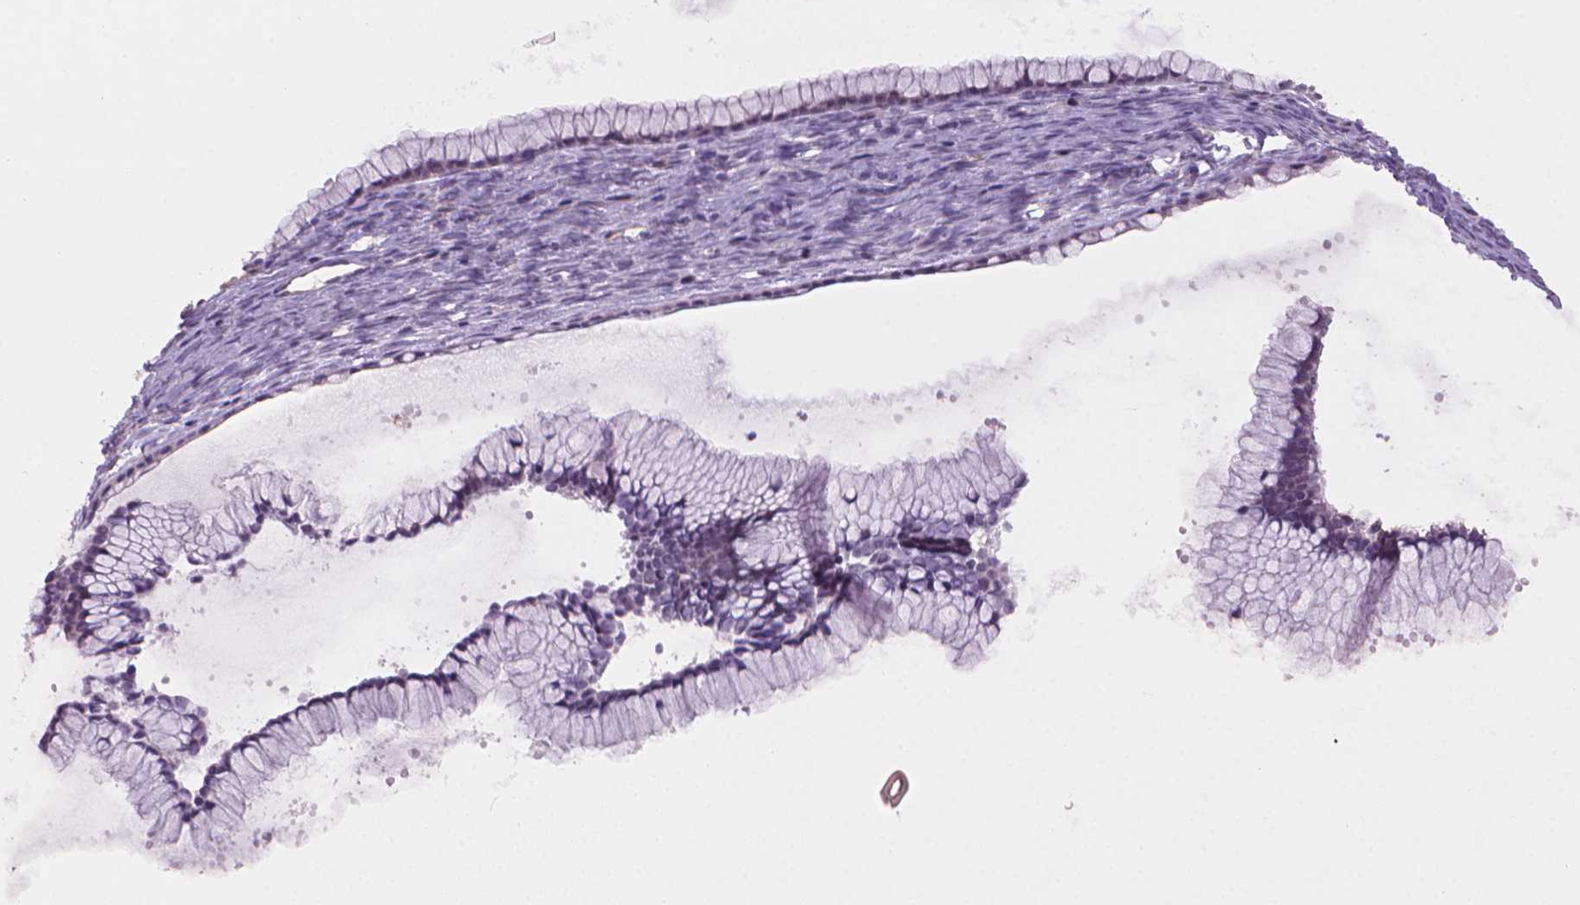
{"staining": {"intensity": "negative", "quantity": "none", "location": "none"}, "tissue": "ovarian cancer", "cell_type": "Tumor cells", "image_type": "cancer", "snomed": [{"axis": "morphology", "description": "Cystadenocarcinoma, mucinous, NOS"}, {"axis": "topography", "description": "Ovary"}], "caption": "Immunohistochemical staining of ovarian mucinous cystadenocarcinoma shows no significant positivity in tumor cells.", "gene": "TMEM184A", "patient": {"sex": "female", "age": 41}}